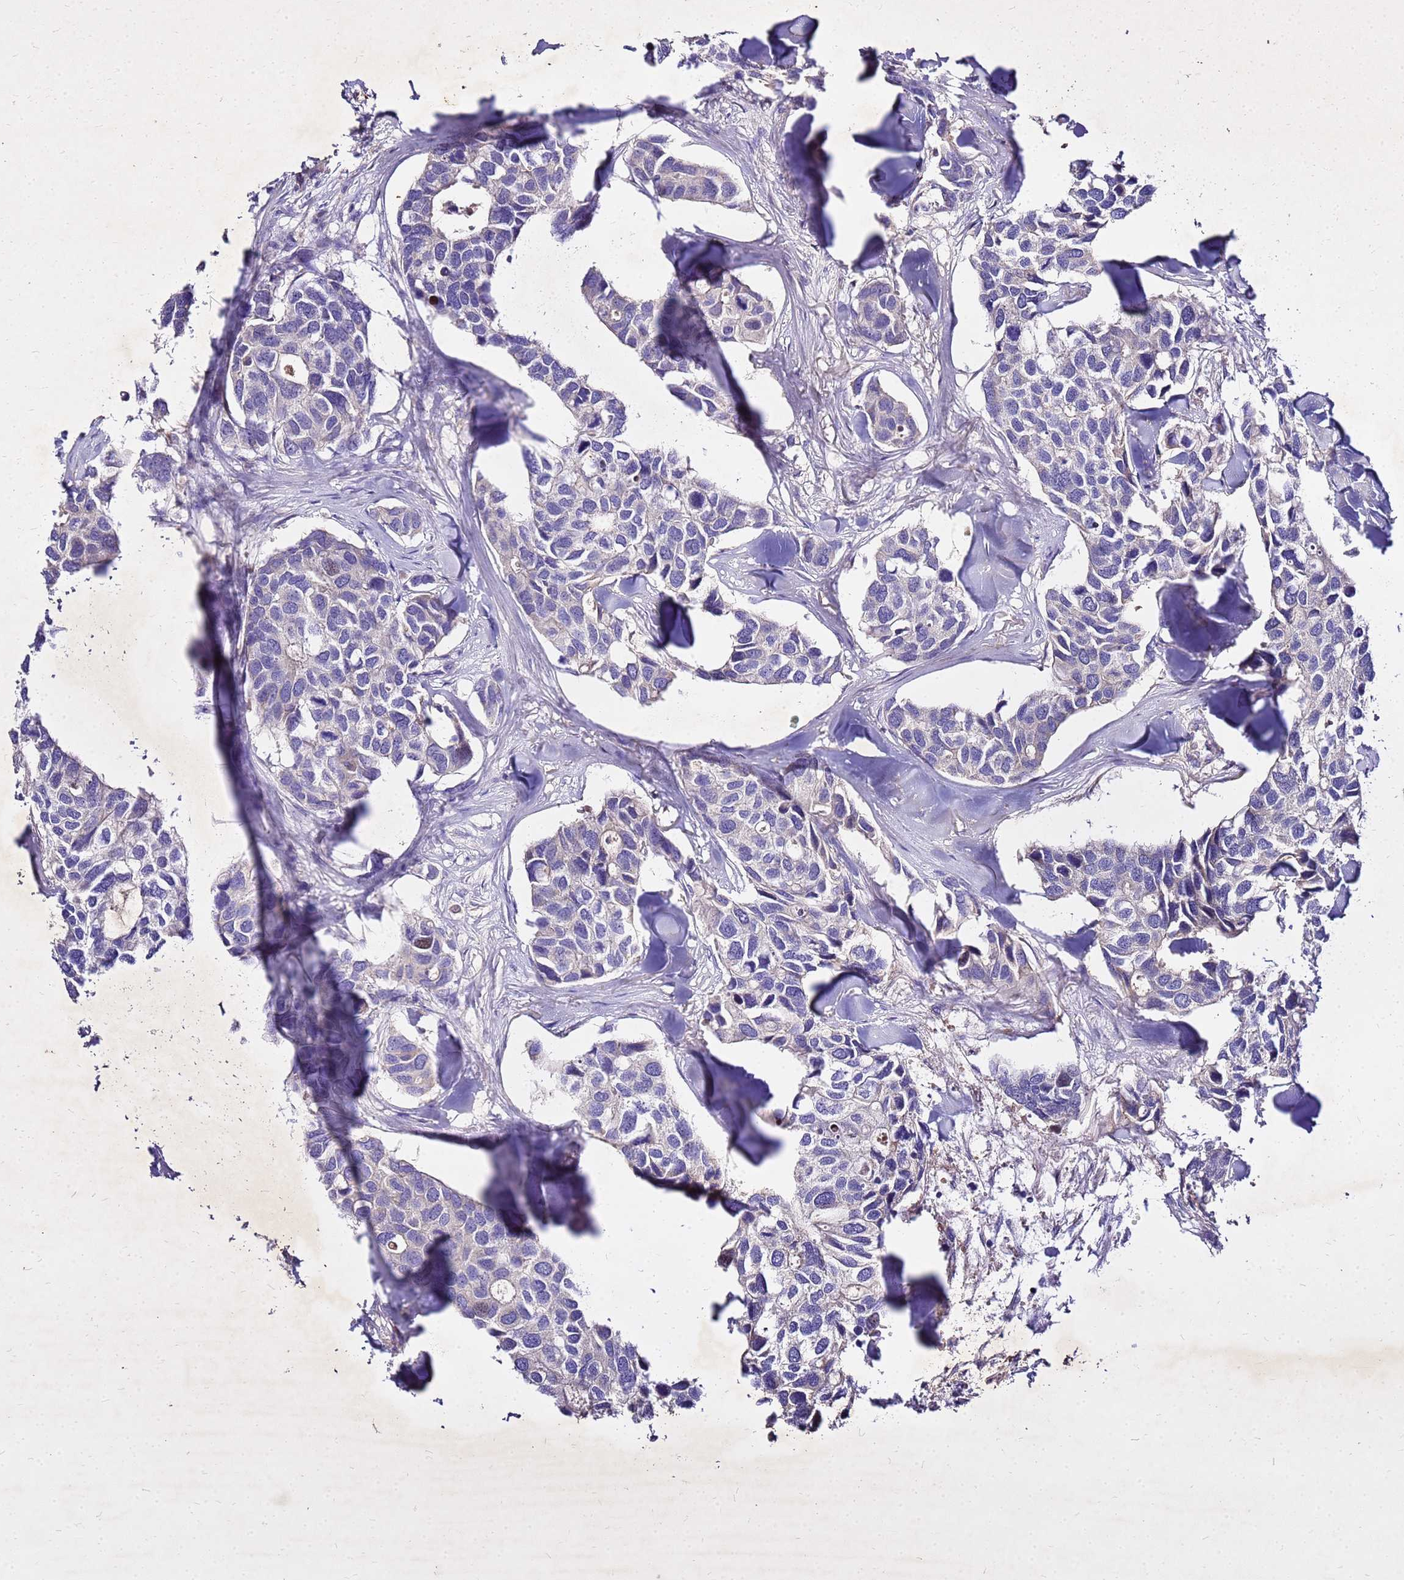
{"staining": {"intensity": "negative", "quantity": "none", "location": "none"}, "tissue": "breast cancer", "cell_type": "Tumor cells", "image_type": "cancer", "snomed": [{"axis": "morphology", "description": "Duct carcinoma"}, {"axis": "topography", "description": "Breast"}], "caption": "Tumor cells show no significant protein expression in breast cancer (infiltrating ductal carcinoma).", "gene": "COX14", "patient": {"sex": "female", "age": 83}}